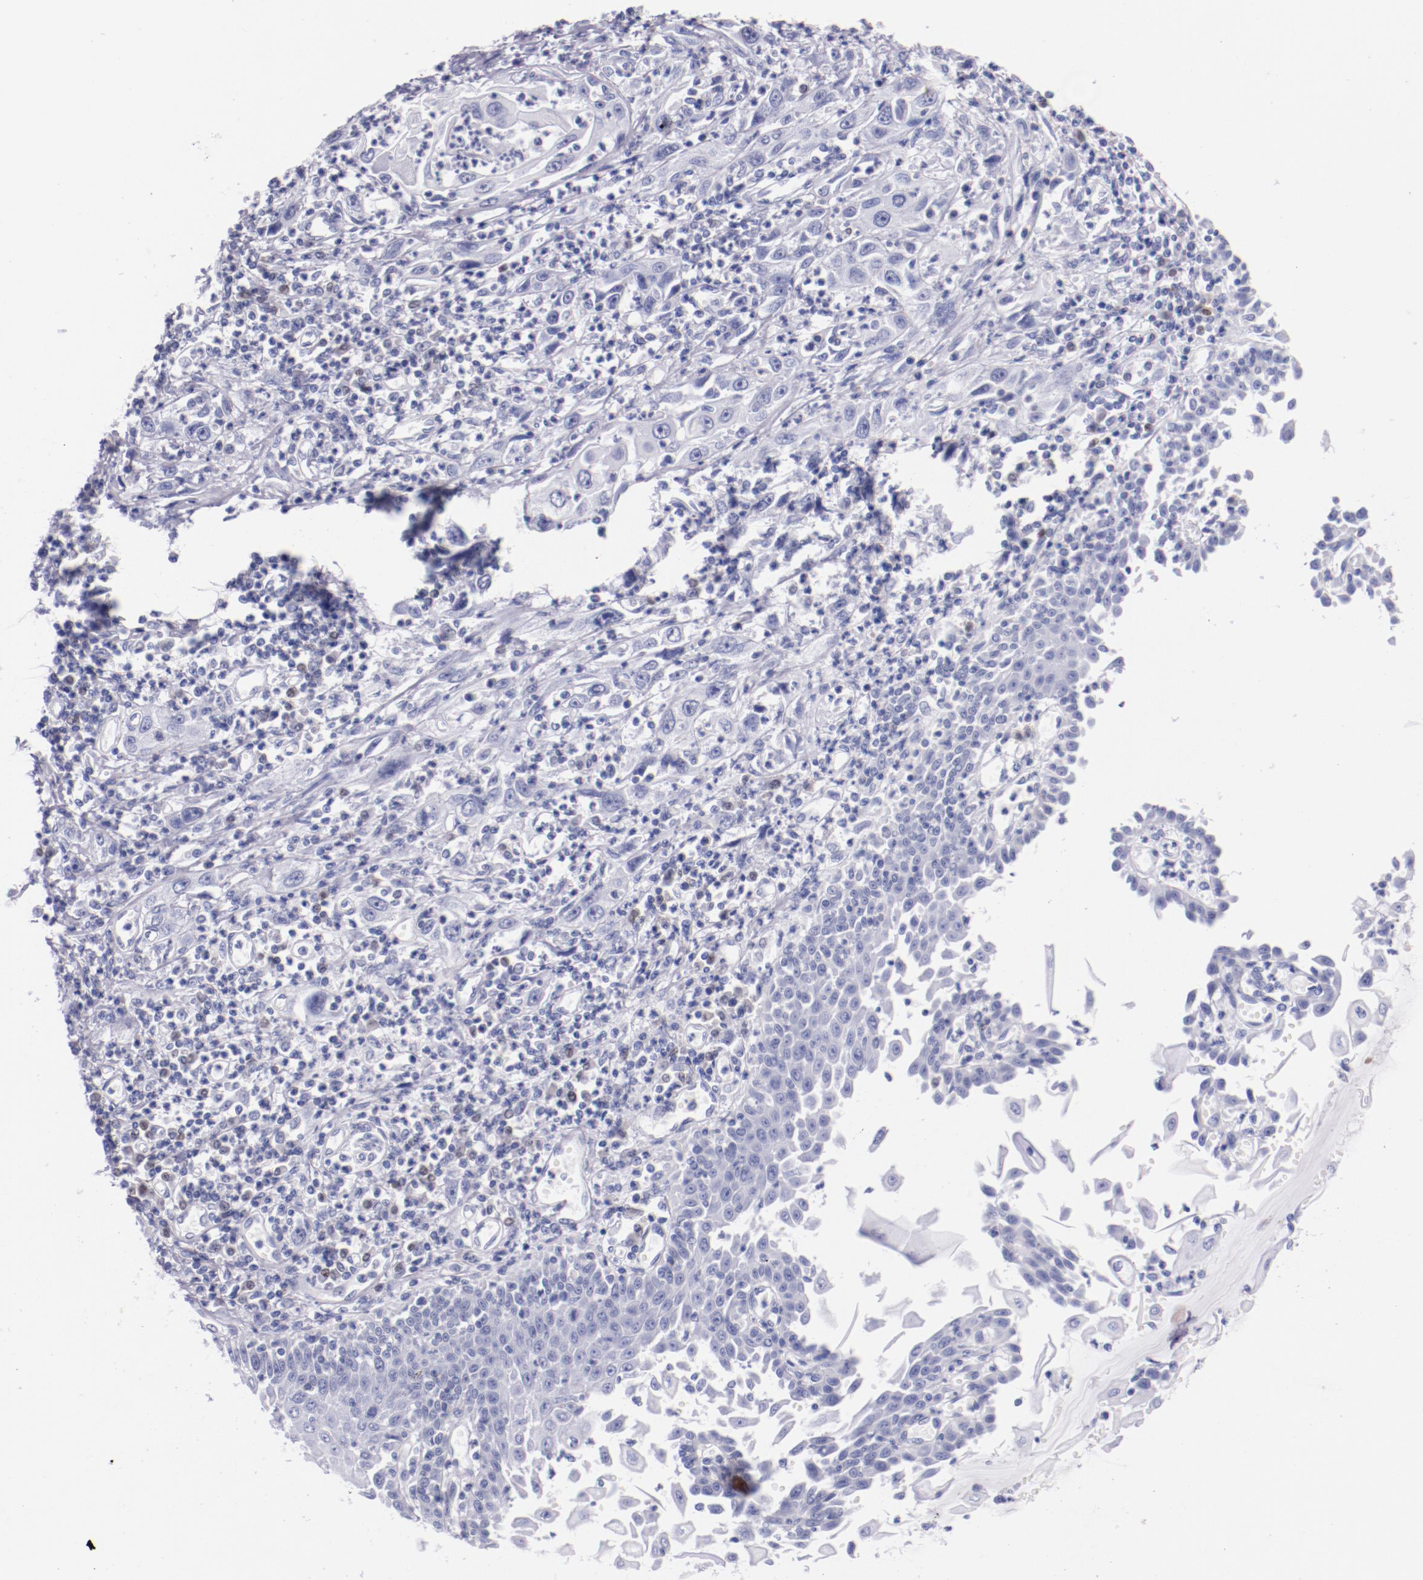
{"staining": {"intensity": "negative", "quantity": "none", "location": "none"}, "tissue": "esophagus", "cell_type": "Squamous epithelial cells", "image_type": "normal", "snomed": [{"axis": "morphology", "description": "Normal tissue, NOS"}, {"axis": "topography", "description": "Esophagus"}], "caption": "High power microscopy photomicrograph of an IHC image of normal esophagus, revealing no significant staining in squamous epithelial cells. The staining is performed using DAB brown chromogen with nuclei counter-stained in using hematoxylin.", "gene": "IRF4", "patient": {"sex": "male", "age": 65}}